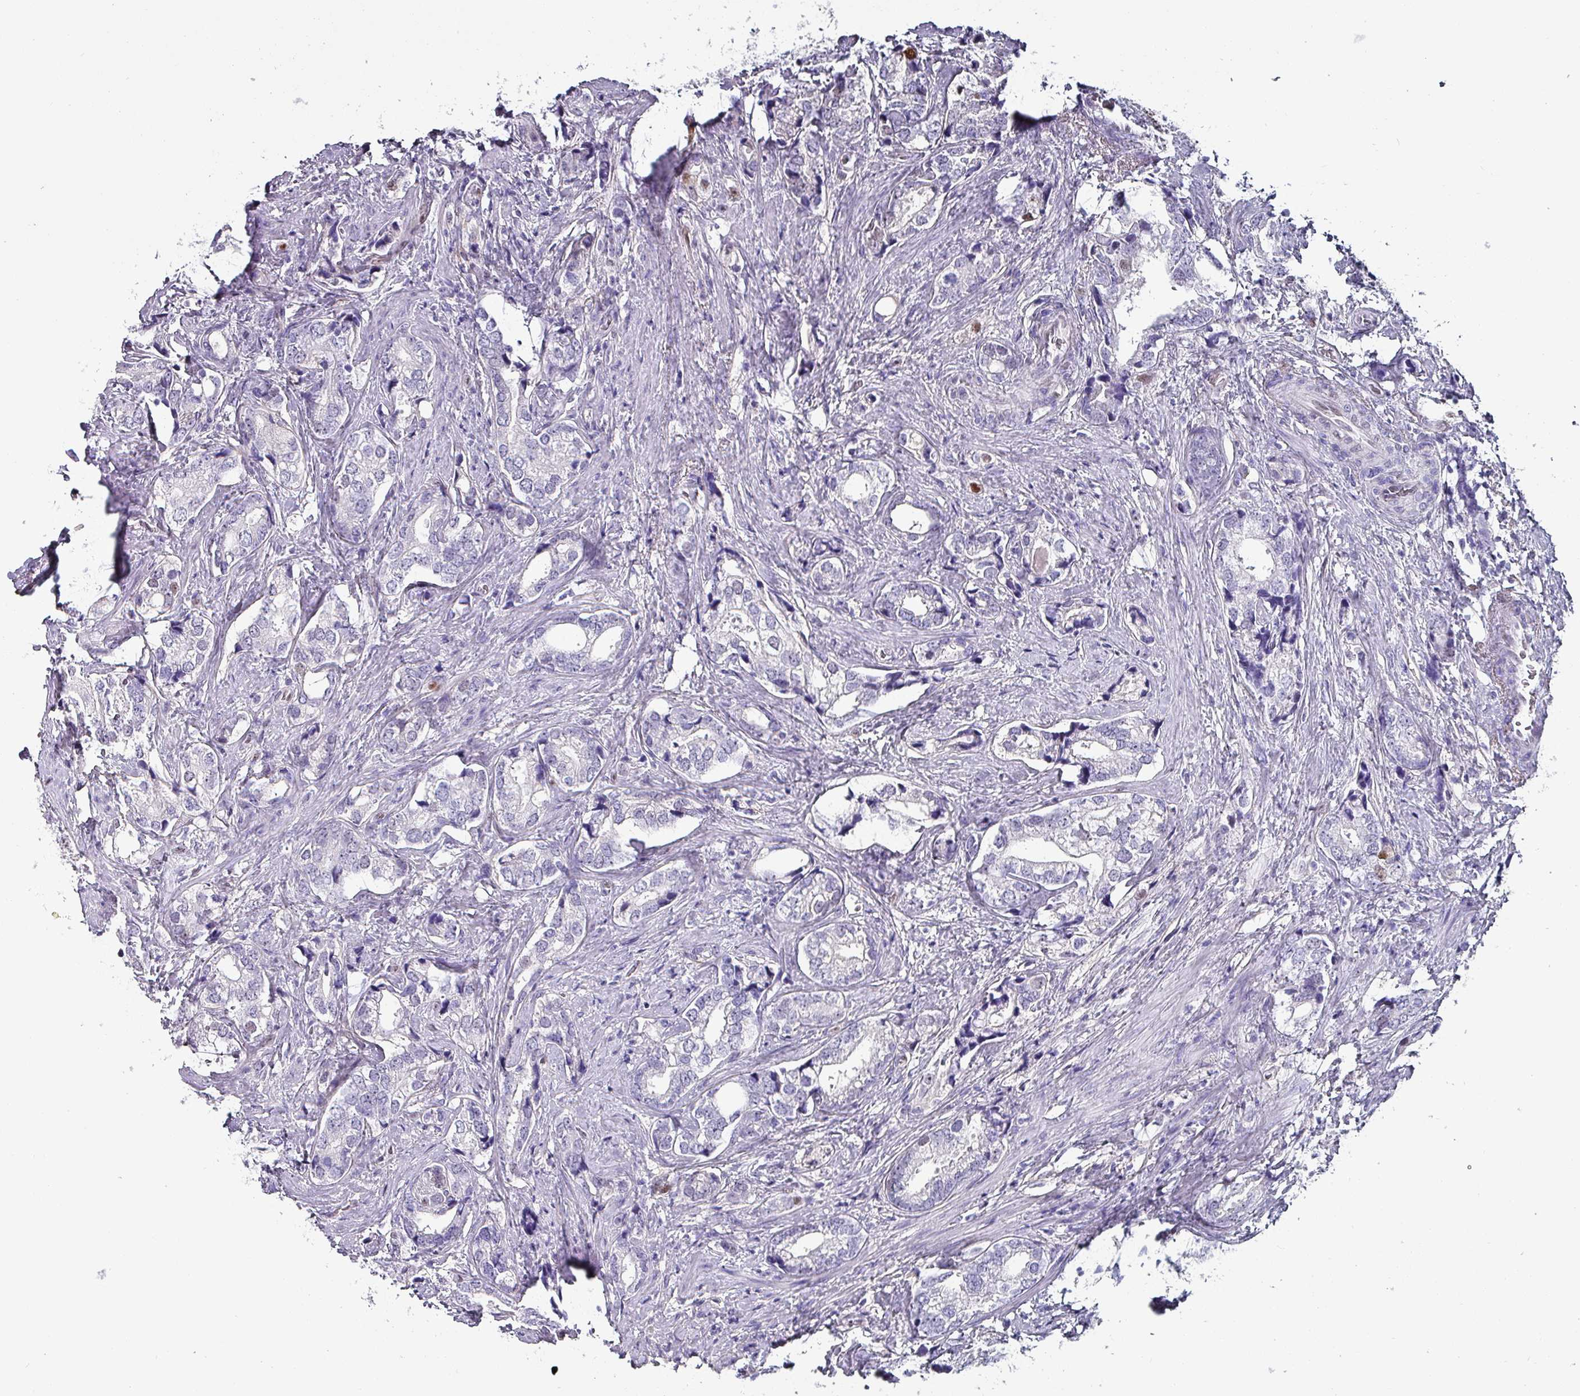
{"staining": {"intensity": "weak", "quantity": "<25%", "location": "nuclear"}, "tissue": "prostate cancer", "cell_type": "Tumor cells", "image_type": "cancer", "snomed": [{"axis": "morphology", "description": "Adenocarcinoma, High grade"}, {"axis": "topography", "description": "Prostate"}], "caption": "A high-resolution image shows IHC staining of prostate high-grade adenocarcinoma, which demonstrates no significant staining in tumor cells.", "gene": "ZNF816-ZNF321P", "patient": {"sex": "male", "age": 75}}